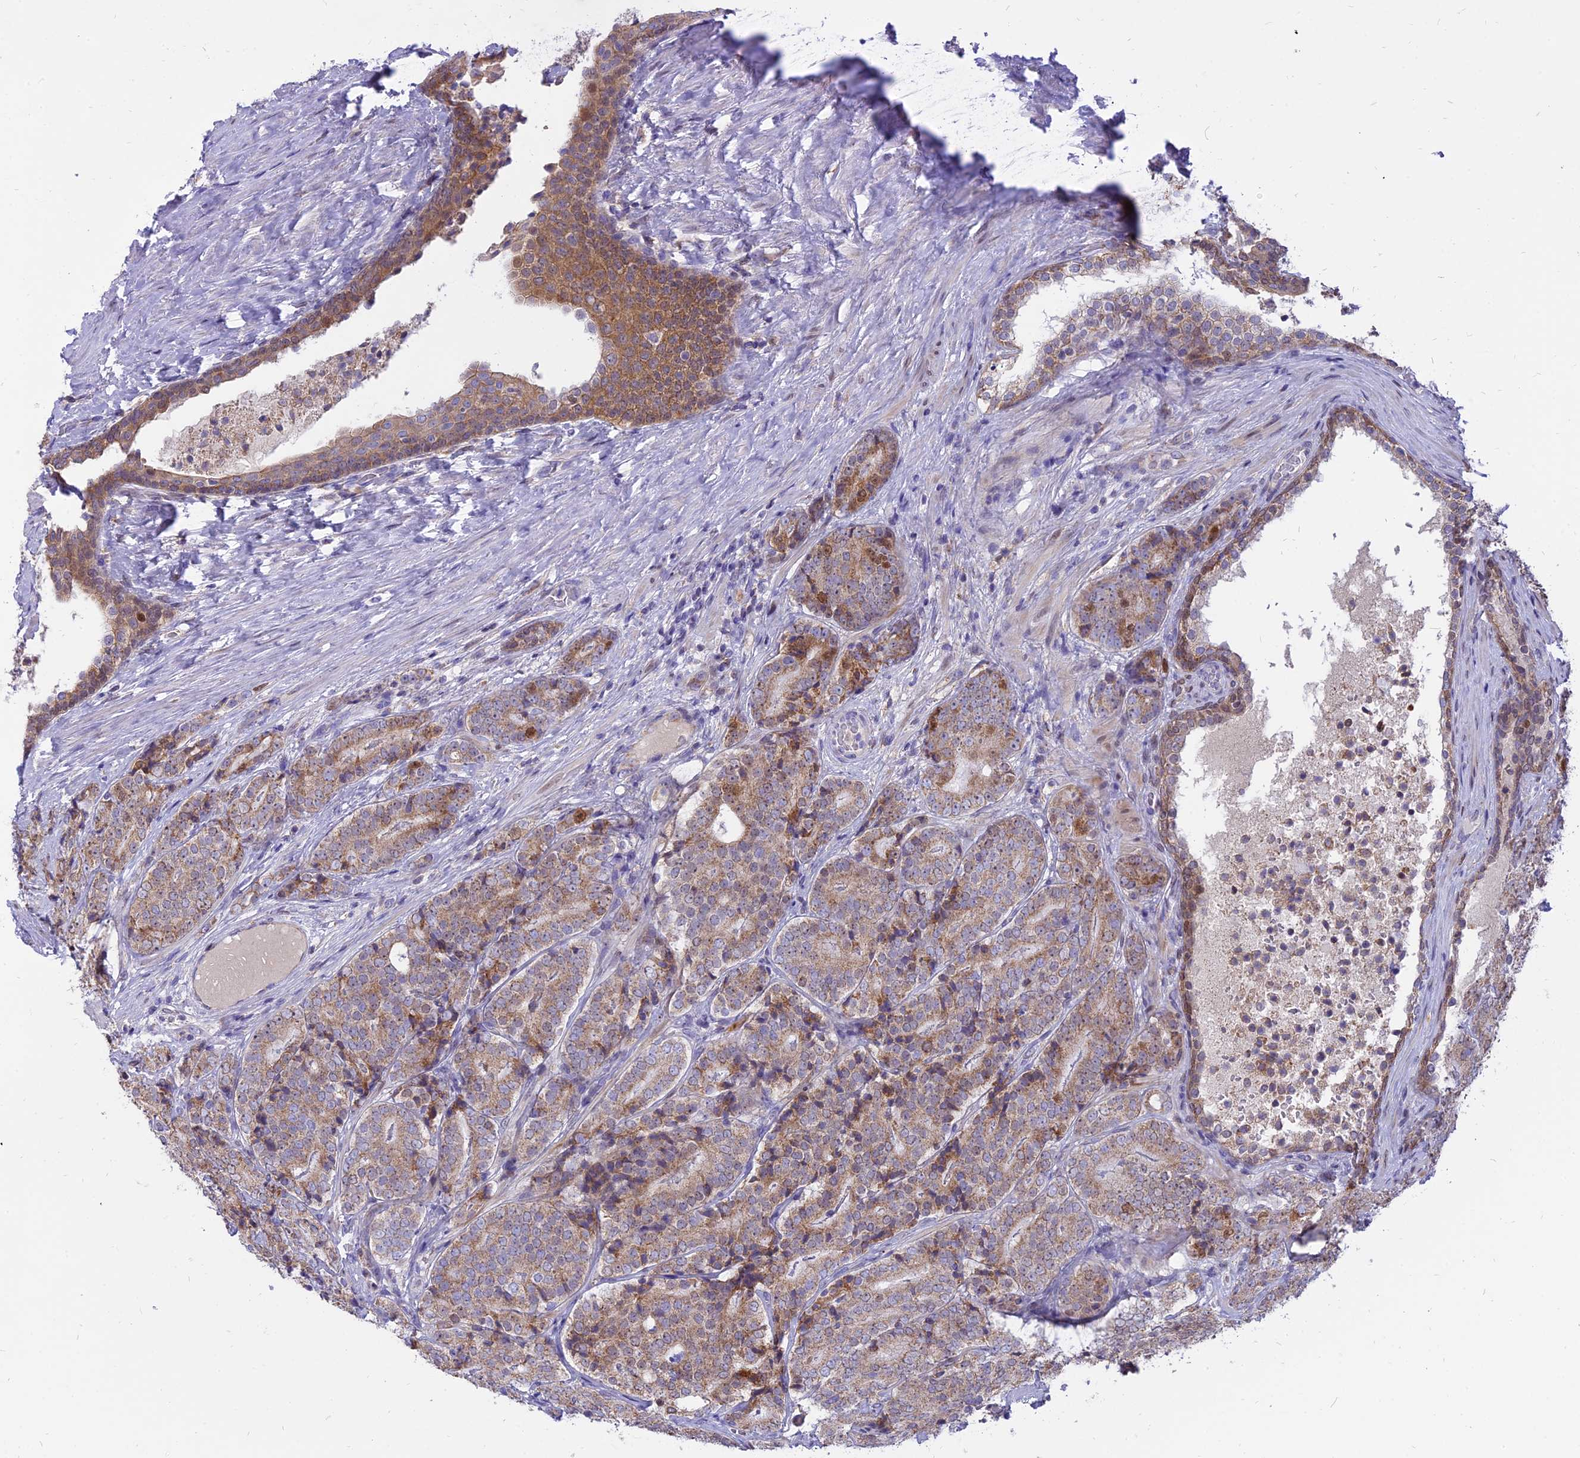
{"staining": {"intensity": "moderate", "quantity": "25%-75%", "location": "cytoplasmic/membranous"}, "tissue": "prostate cancer", "cell_type": "Tumor cells", "image_type": "cancer", "snomed": [{"axis": "morphology", "description": "Adenocarcinoma, High grade"}, {"axis": "topography", "description": "Prostate"}], "caption": "Moderate cytoplasmic/membranous protein staining is present in approximately 25%-75% of tumor cells in prostate cancer (adenocarcinoma (high-grade)).", "gene": "CENPV", "patient": {"sex": "male", "age": 56}}